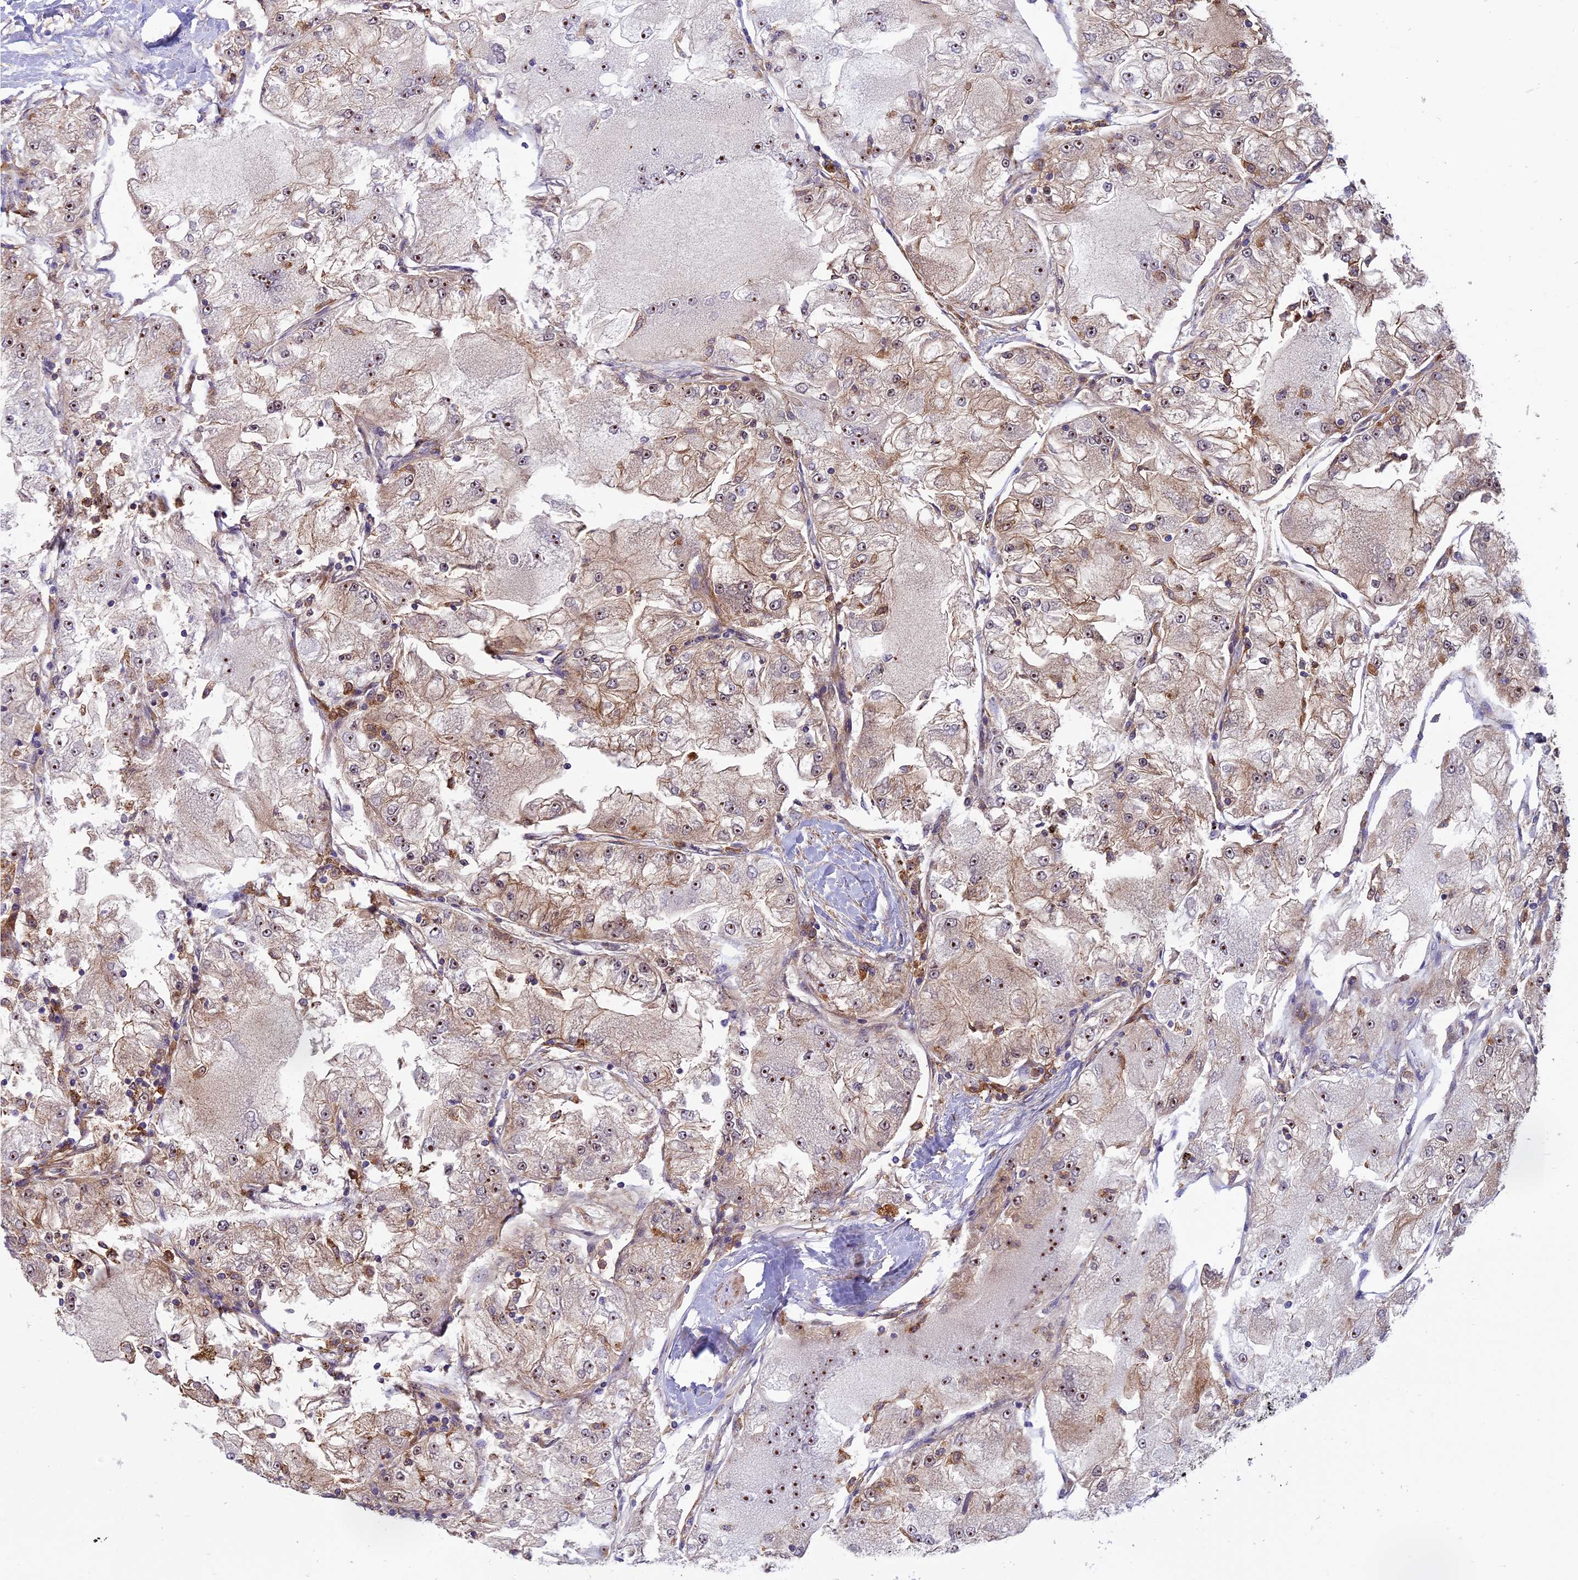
{"staining": {"intensity": "moderate", "quantity": "25%-75%", "location": "cytoplasmic/membranous,nuclear"}, "tissue": "renal cancer", "cell_type": "Tumor cells", "image_type": "cancer", "snomed": [{"axis": "morphology", "description": "Adenocarcinoma, NOS"}, {"axis": "topography", "description": "Kidney"}], "caption": "Immunohistochemical staining of human renal cancer shows medium levels of moderate cytoplasmic/membranous and nuclear positivity in approximately 25%-75% of tumor cells.", "gene": "EHBP1L1", "patient": {"sex": "female", "age": 72}}